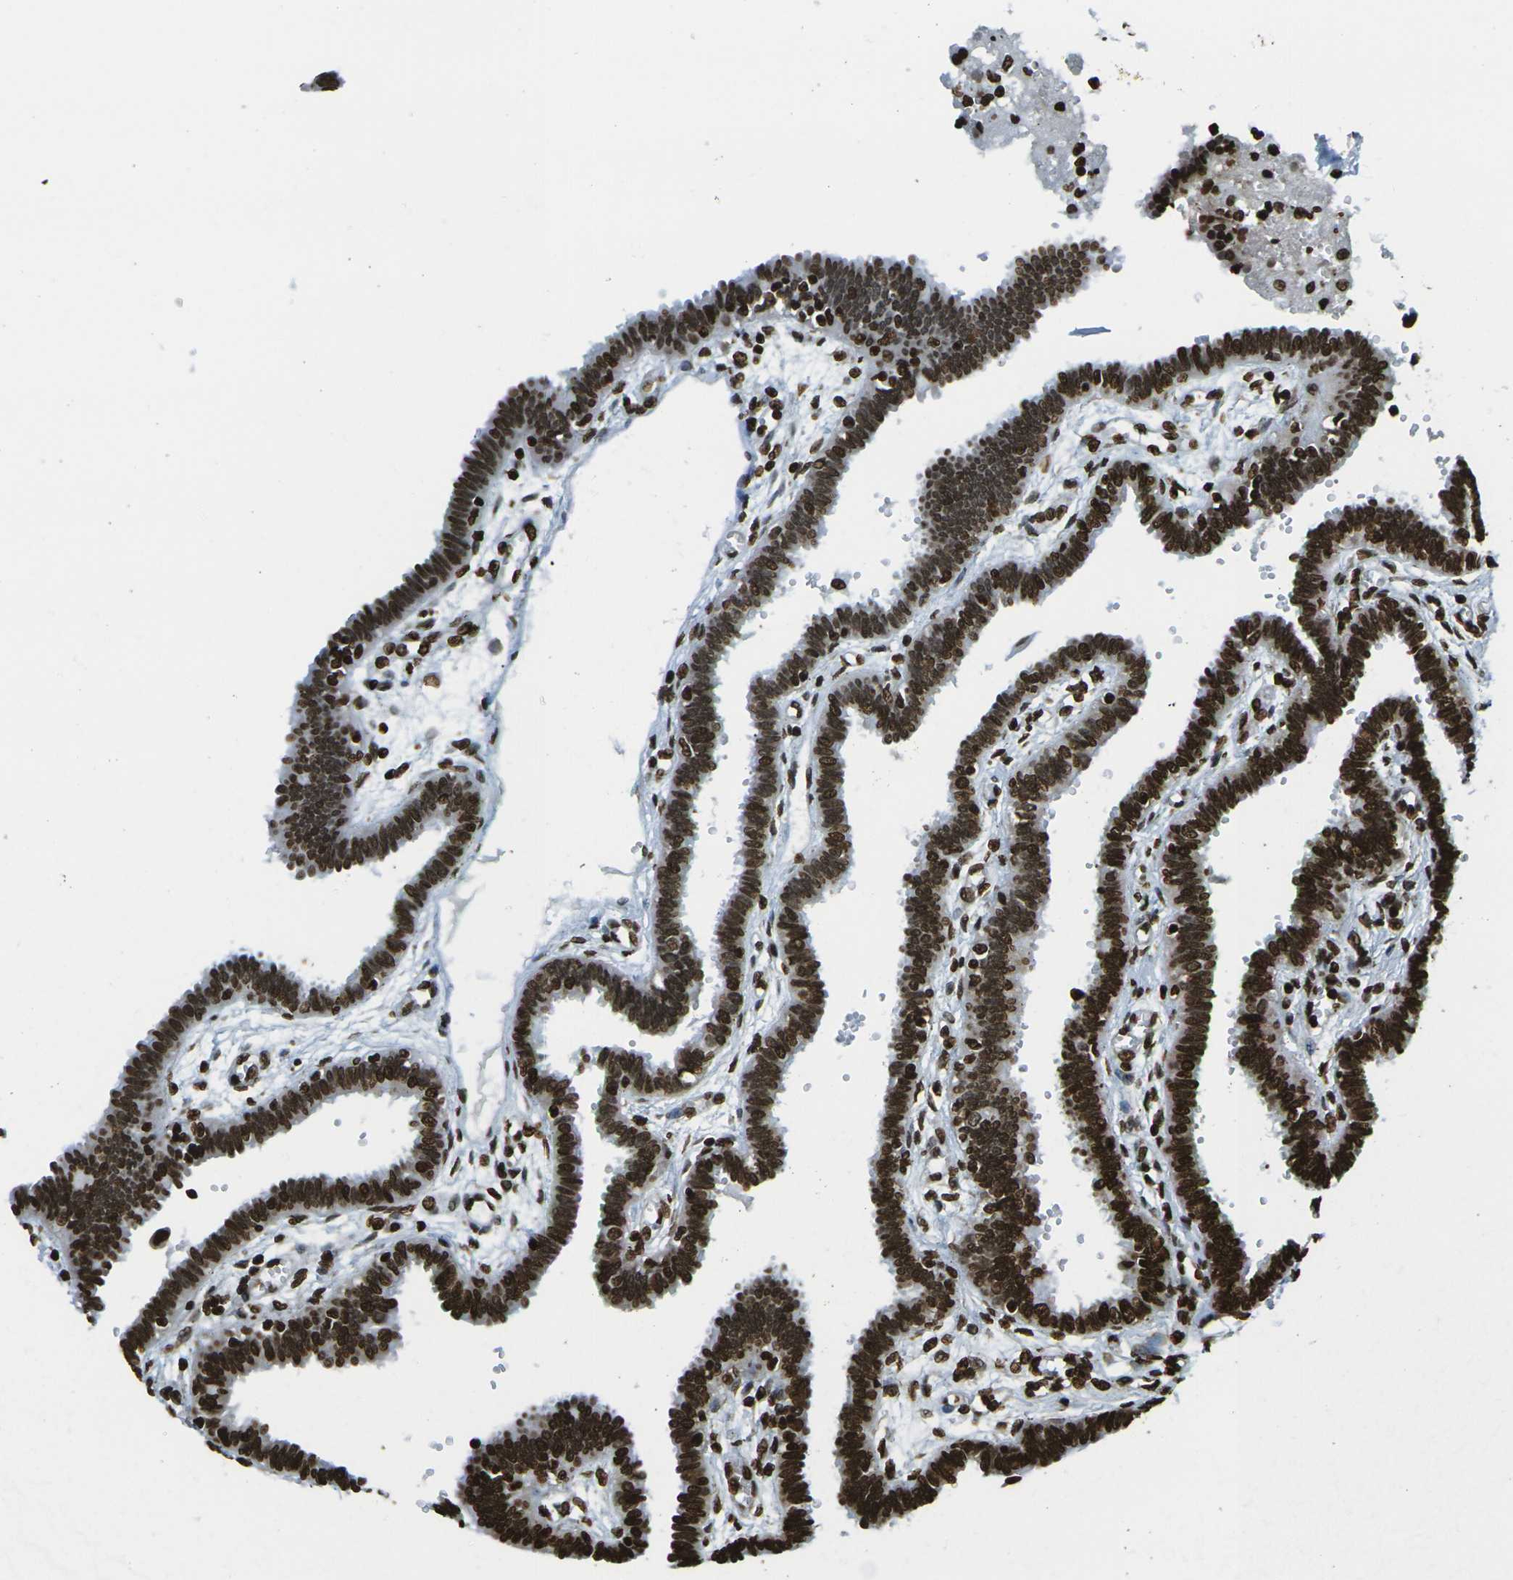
{"staining": {"intensity": "strong", "quantity": ">75%", "location": "nuclear"}, "tissue": "fallopian tube", "cell_type": "Glandular cells", "image_type": "normal", "snomed": [{"axis": "morphology", "description": "Normal tissue, NOS"}, {"axis": "topography", "description": "Fallopian tube"}], "caption": "Immunohistochemistry (IHC) staining of normal fallopian tube, which shows high levels of strong nuclear expression in about >75% of glandular cells indicating strong nuclear protein positivity. The staining was performed using DAB (brown) for protein detection and nuclei were counterstained in hematoxylin (blue).", "gene": "H1", "patient": {"sex": "female", "age": 32}}